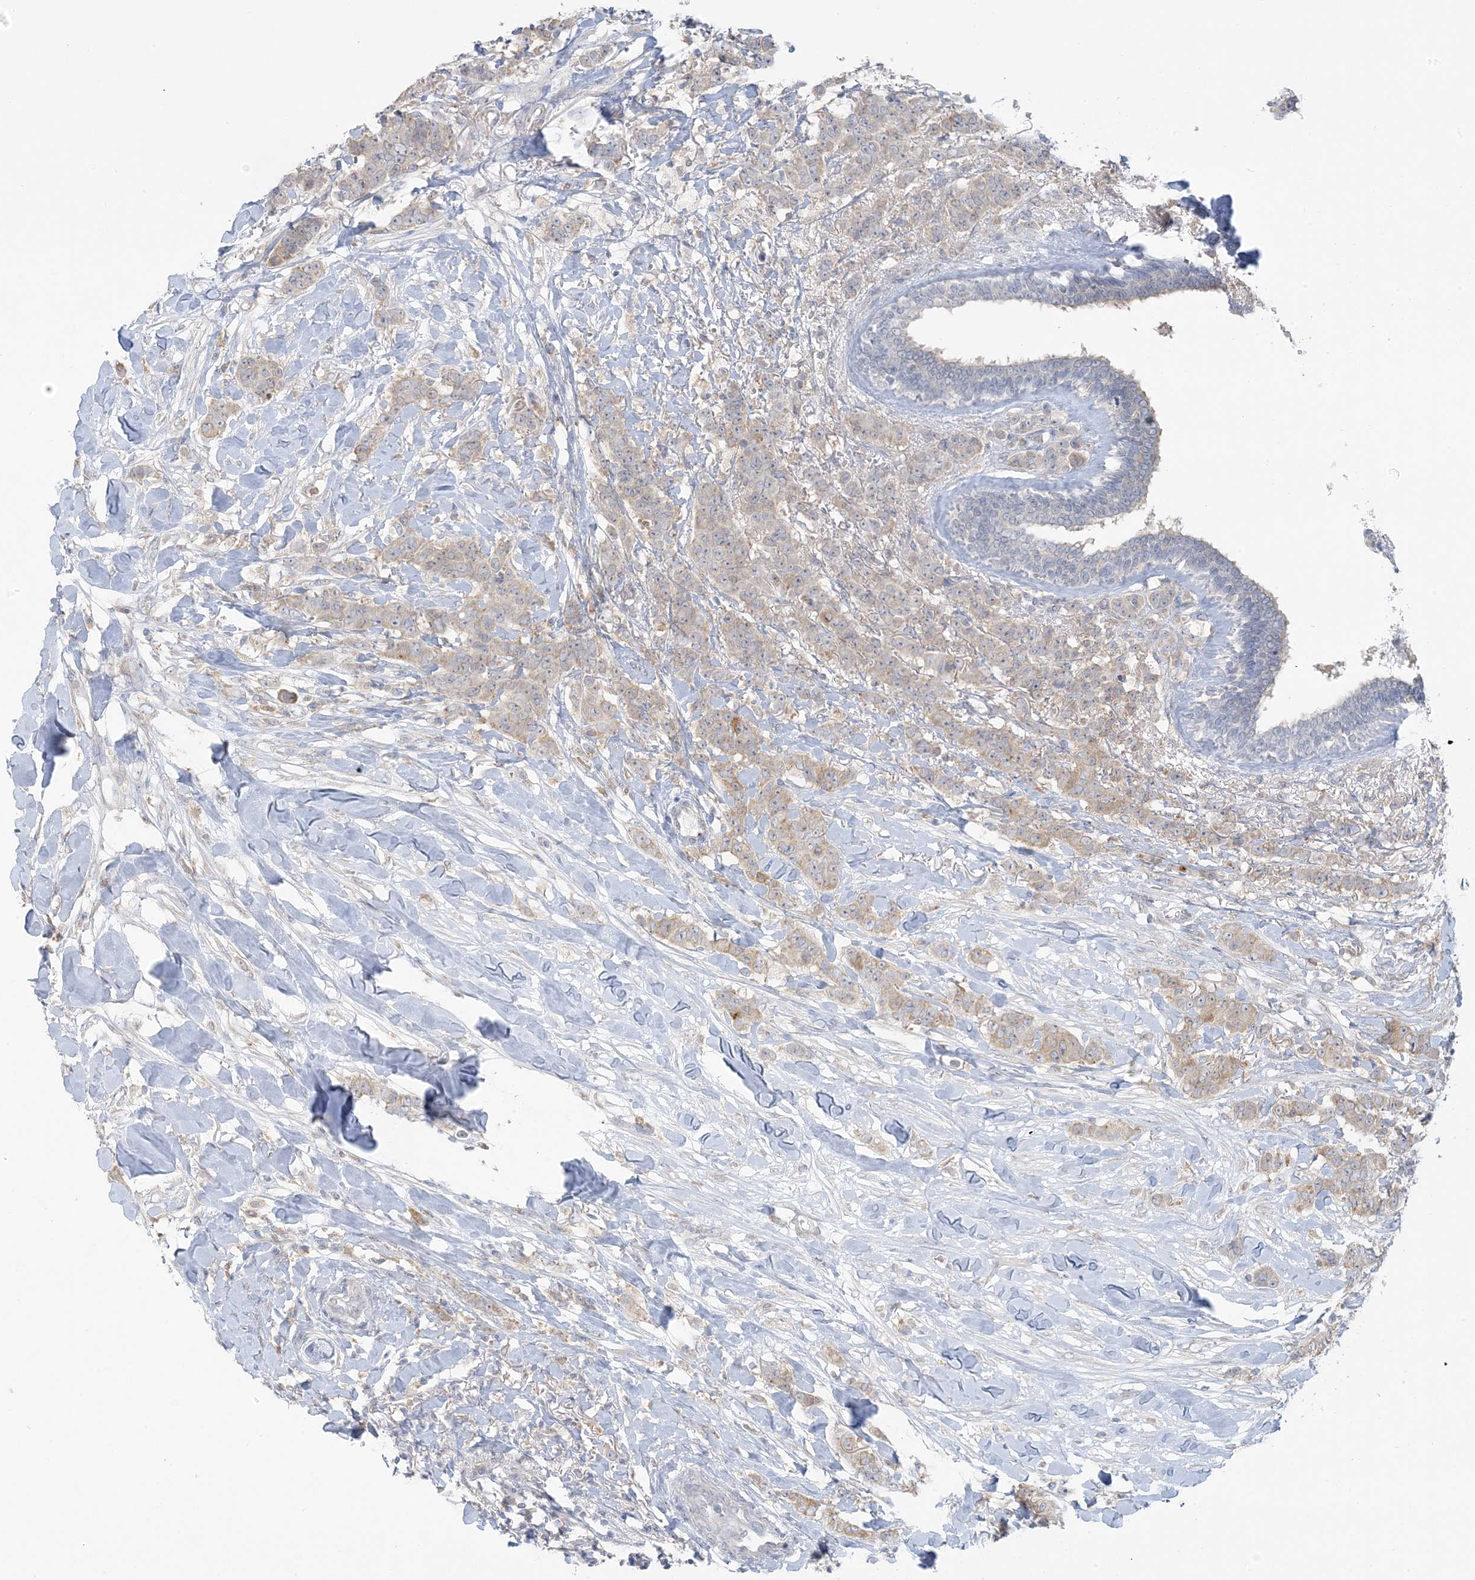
{"staining": {"intensity": "weak", "quantity": "<25%", "location": "cytoplasmic/membranous"}, "tissue": "breast cancer", "cell_type": "Tumor cells", "image_type": "cancer", "snomed": [{"axis": "morphology", "description": "Duct carcinoma"}, {"axis": "topography", "description": "Breast"}], "caption": "A photomicrograph of infiltrating ductal carcinoma (breast) stained for a protein shows no brown staining in tumor cells.", "gene": "EEFSEC", "patient": {"sex": "female", "age": 40}}